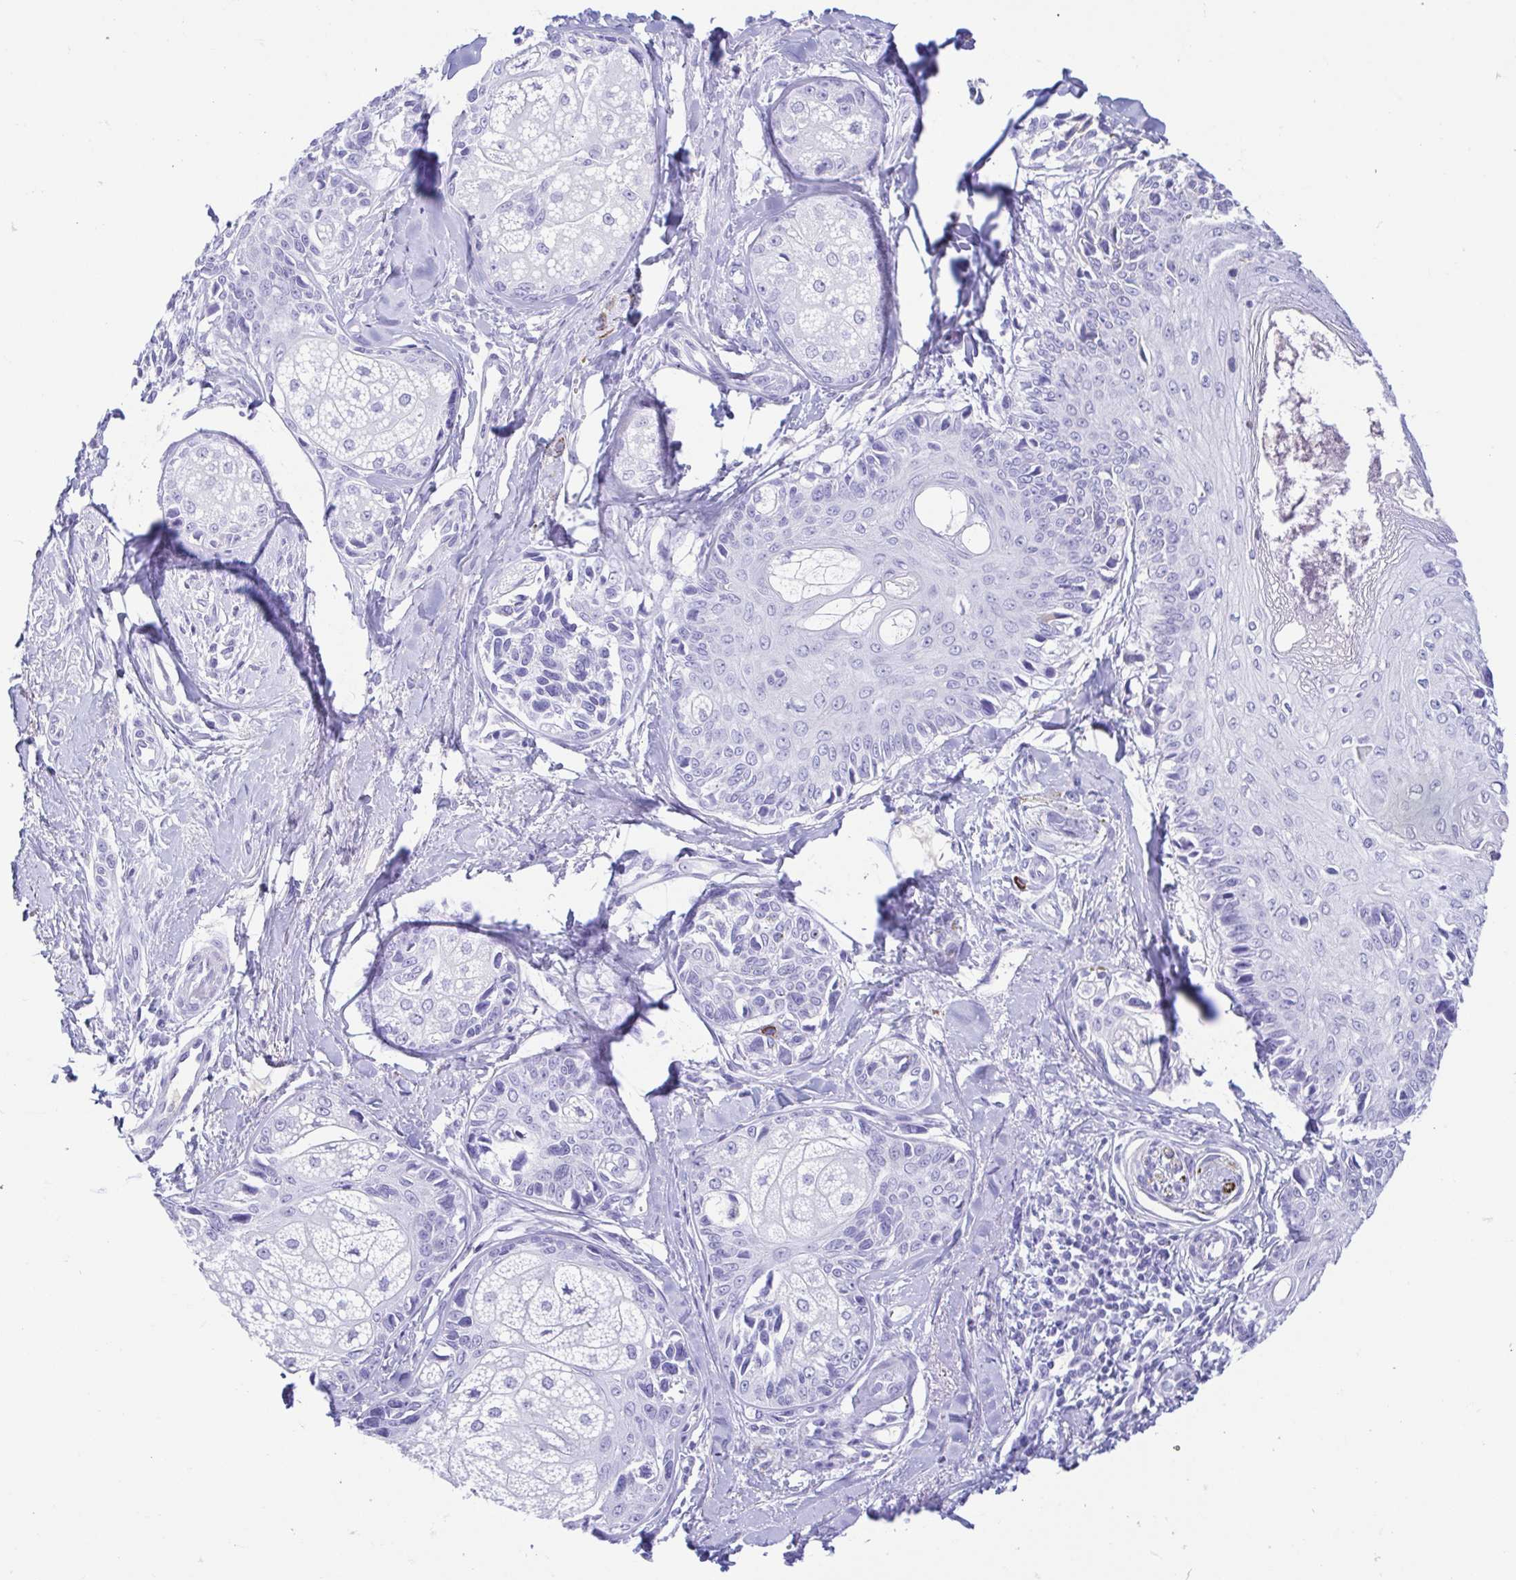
{"staining": {"intensity": "negative", "quantity": "none", "location": "none"}, "tissue": "melanoma", "cell_type": "Tumor cells", "image_type": "cancer", "snomed": [{"axis": "morphology", "description": "Malignant melanoma, NOS"}, {"axis": "topography", "description": "Skin"}], "caption": "High power microscopy micrograph of an immunohistochemistry (IHC) photomicrograph of malignant melanoma, revealing no significant expression in tumor cells.", "gene": "GKN1", "patient": {"sex": "female", "age": 86}}